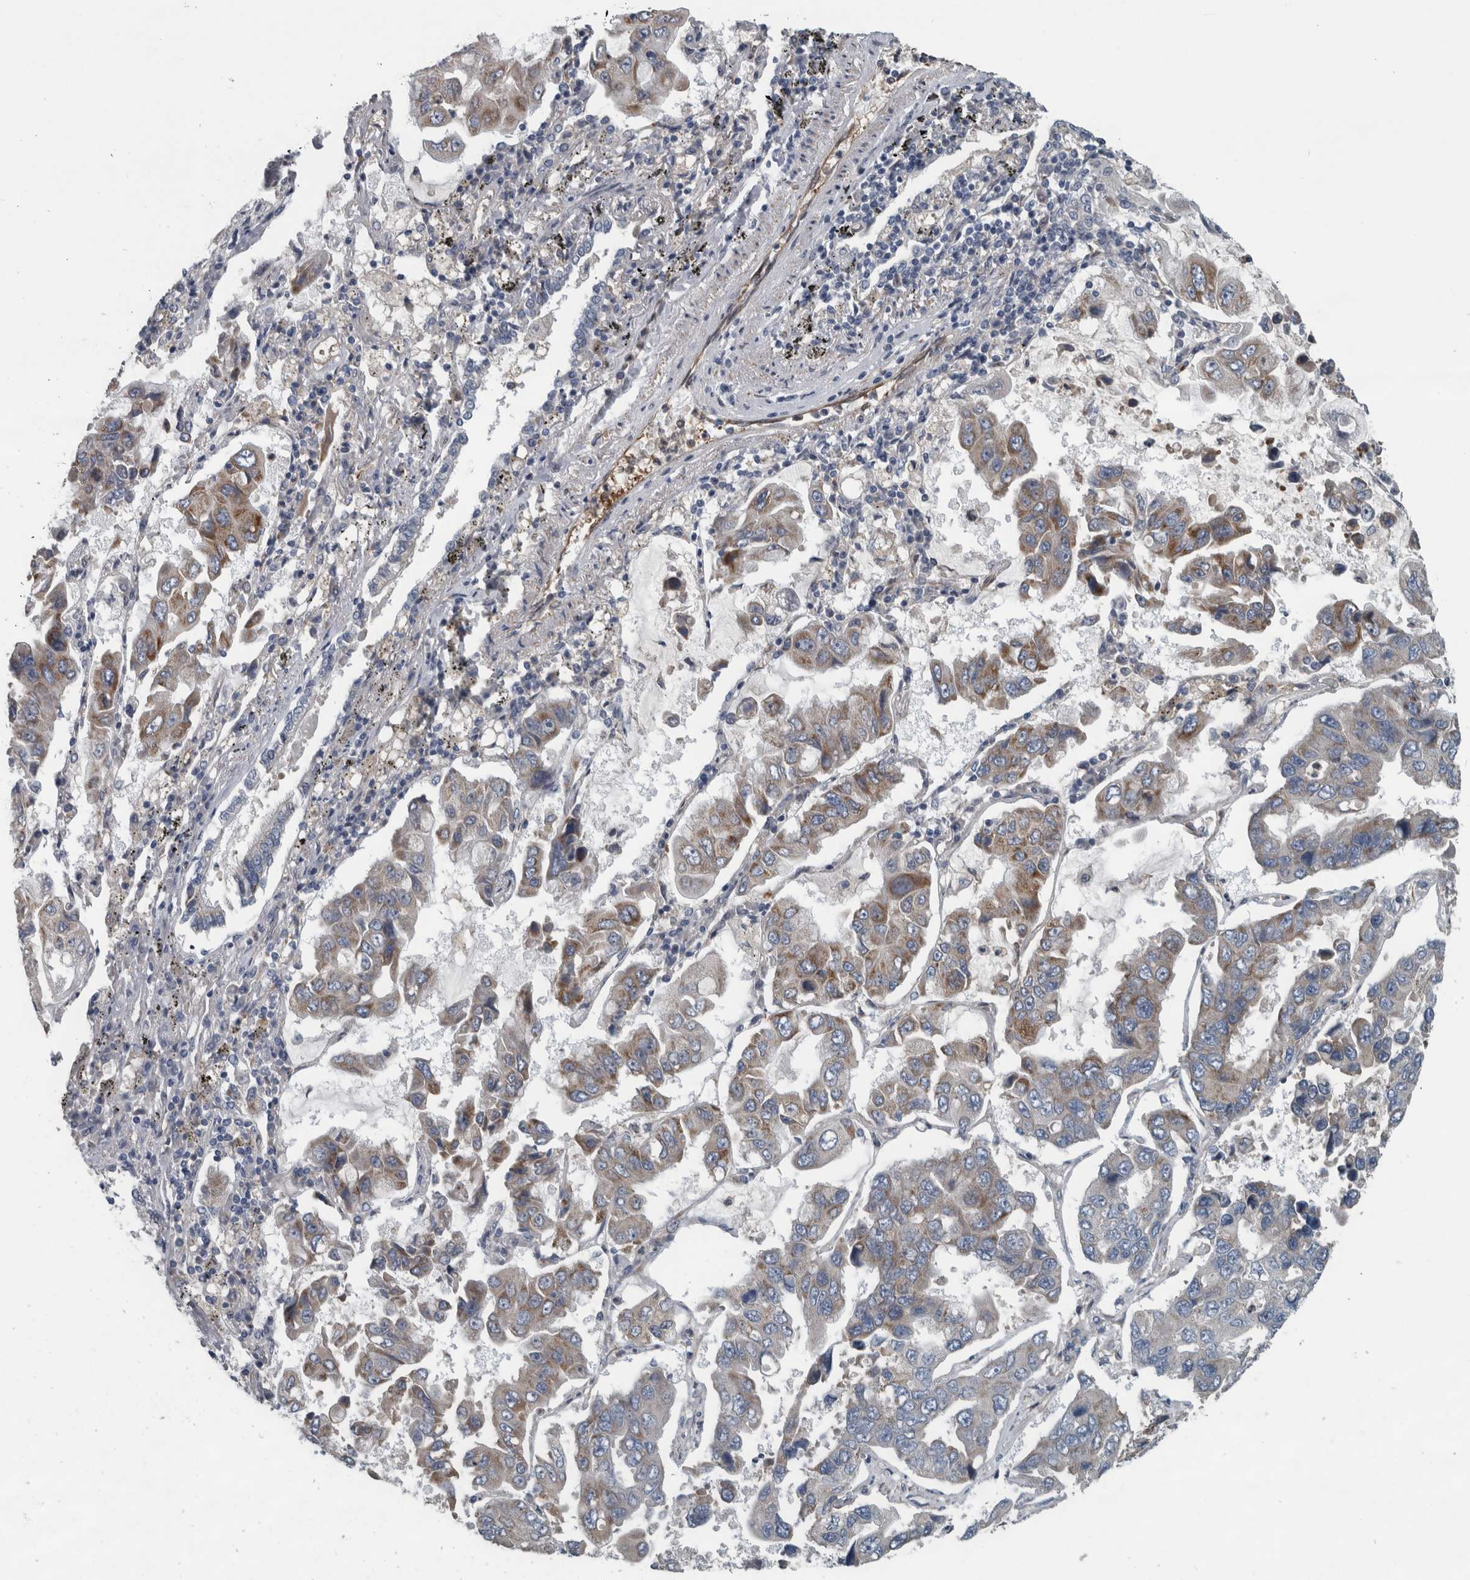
{"staining": {"intensity": "weak", "quantity": "25%-75%", "location": "cytoplasmic/membranous"}, "tissue": "lung cancer", "cell_type": "Tumor cells", "image_type": "cancer", "snomed": [{"axis": "morphology", "description": "Adenocarcinoma, NOS"}, {"axis": "topography", "description": "Lung"}], "caption": "A brown stain shows weak cytoplasmic/membranous staining of a protein in human adenocarcinoma (lung) tumor cells.", "gene": "EXOC8", "patient": {"sex": "male", "age": 64}}